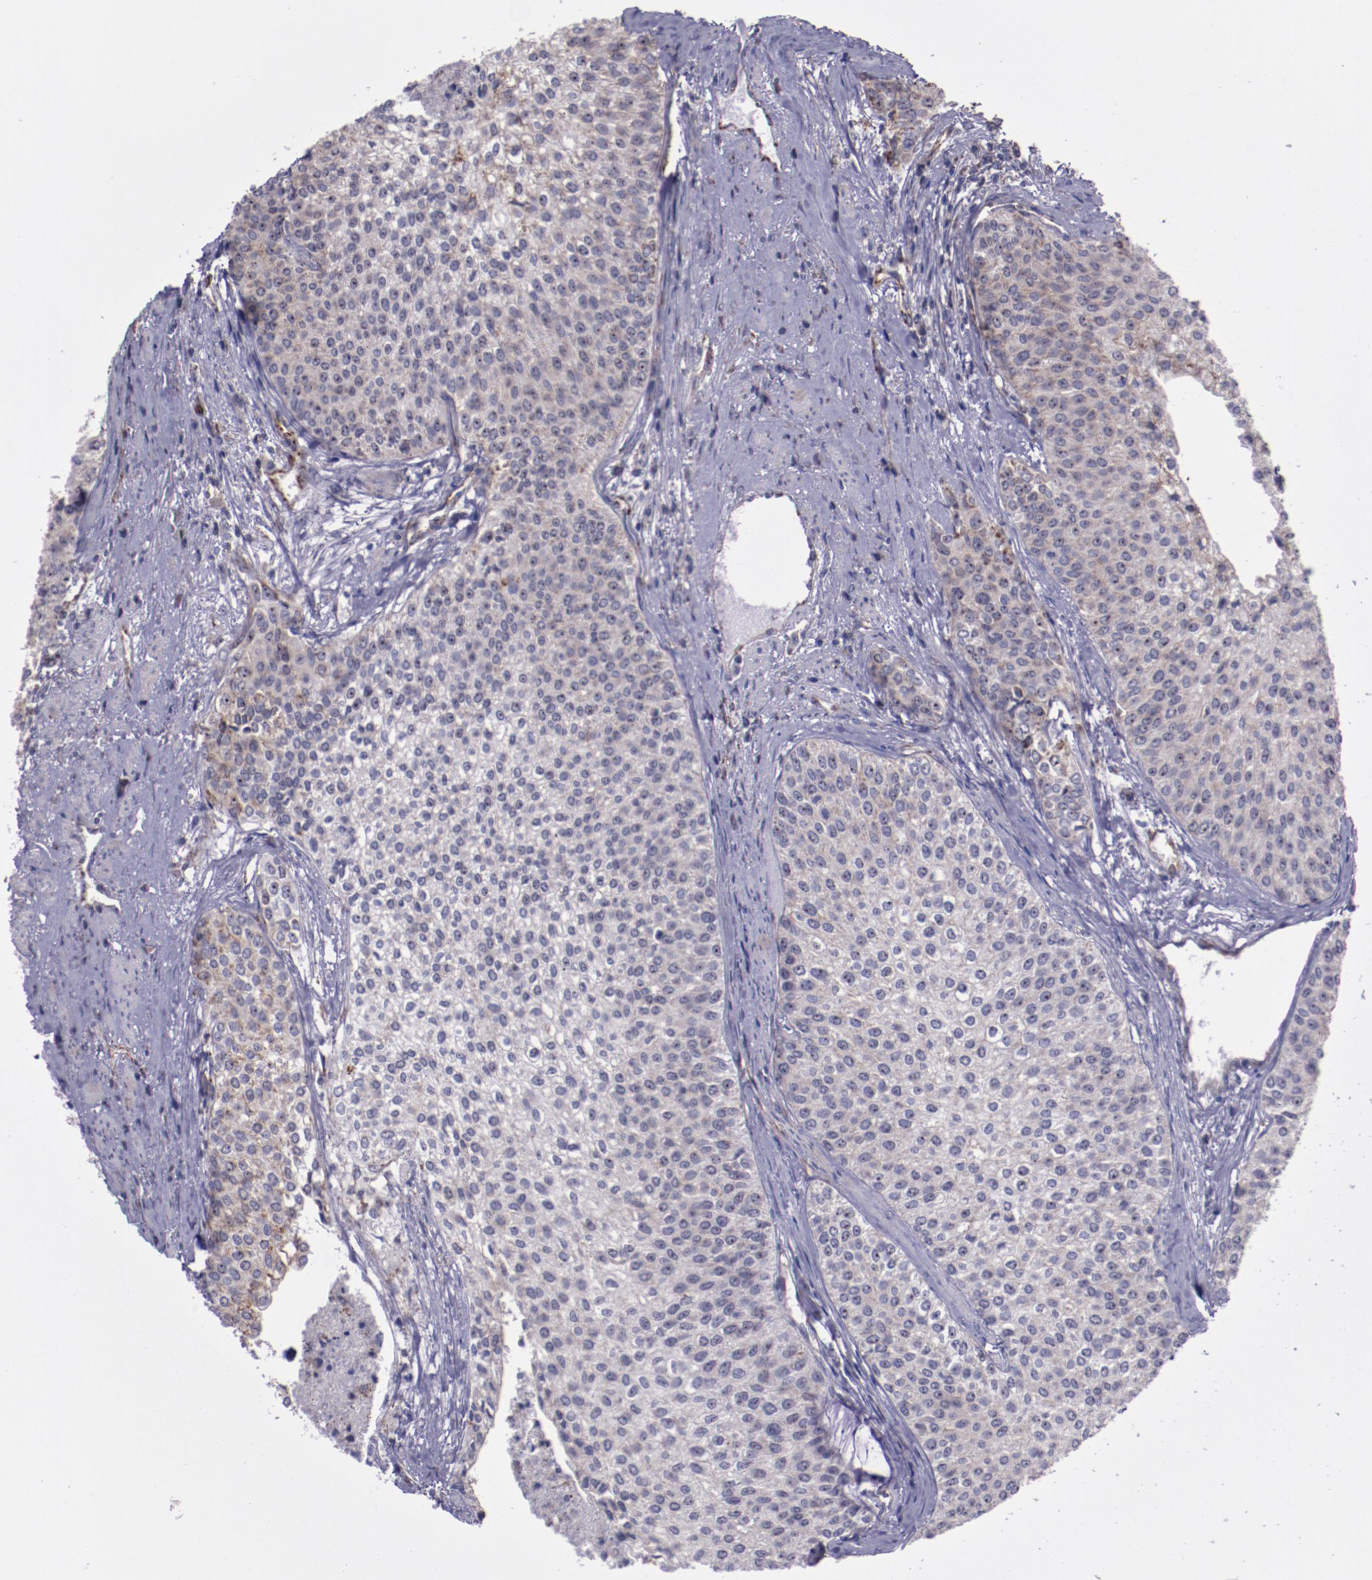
{"staining": {"intensity": "weak", "quantity": "<25%", "location": "cytoplasmic/membranous"}, "tissue": "urothelial cancer", "cell_type": "Tumor cells", "image_type": "cancer", "snomed": [{"axis": "morphology", "description": "Urothelial carcinoma, Low grade"}, {"axis": "topography", "description": "Urinary bladder"}], "caption": "Tumor cells are negative for brown protein staining in urothelial cancer. (Immunohistochemistry, brightfield microscopy, high magnification).", "gene": "LONP1", "patient": {"sex": "female", "age": 73}}